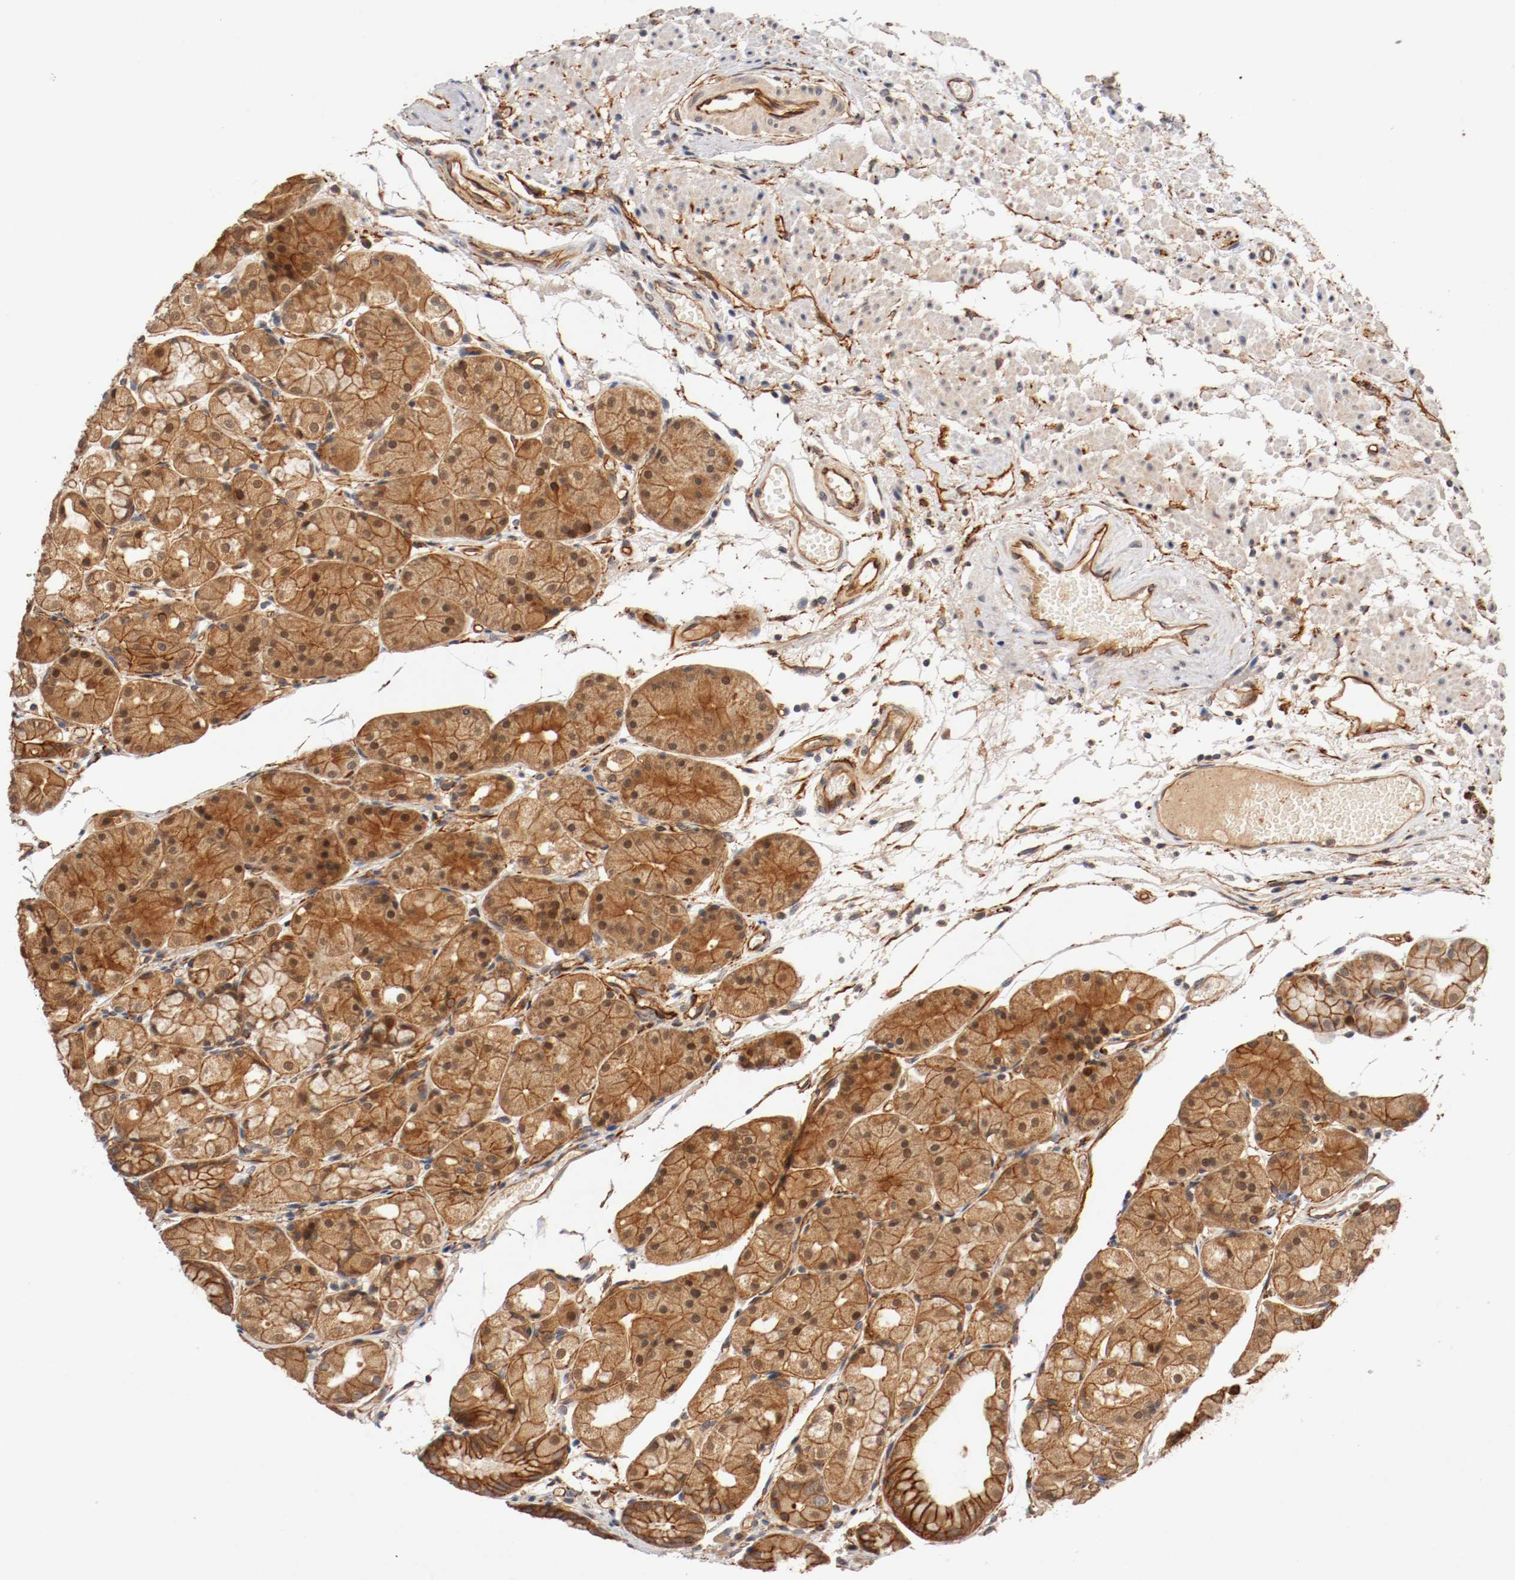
{"staining": {"intensity": "strong", "quantity": ">75%", "location": "cytoplasmic/membranous"}, "tissue": "stomach", "cell_type": "Glandular cells", "image_type": "normal", "snomed": [{"axis": "morphology", "description": "Normal tissue, NOS"}, {"axis": "topography", "description": "Stomach, upper"}], "caption": "The micrograph demonstrates immunohistochemical staining of normal stomach. There is strong cytoplasmic/membranous staining is present in approximately >75% of glandular cells. The protein is stained brown, and the nuclei are stained in blue (DAB IHC with brightfield microscopy, high magnification).", "gene": "TYK2", "patient": {"sex": "male", "age": 72}}